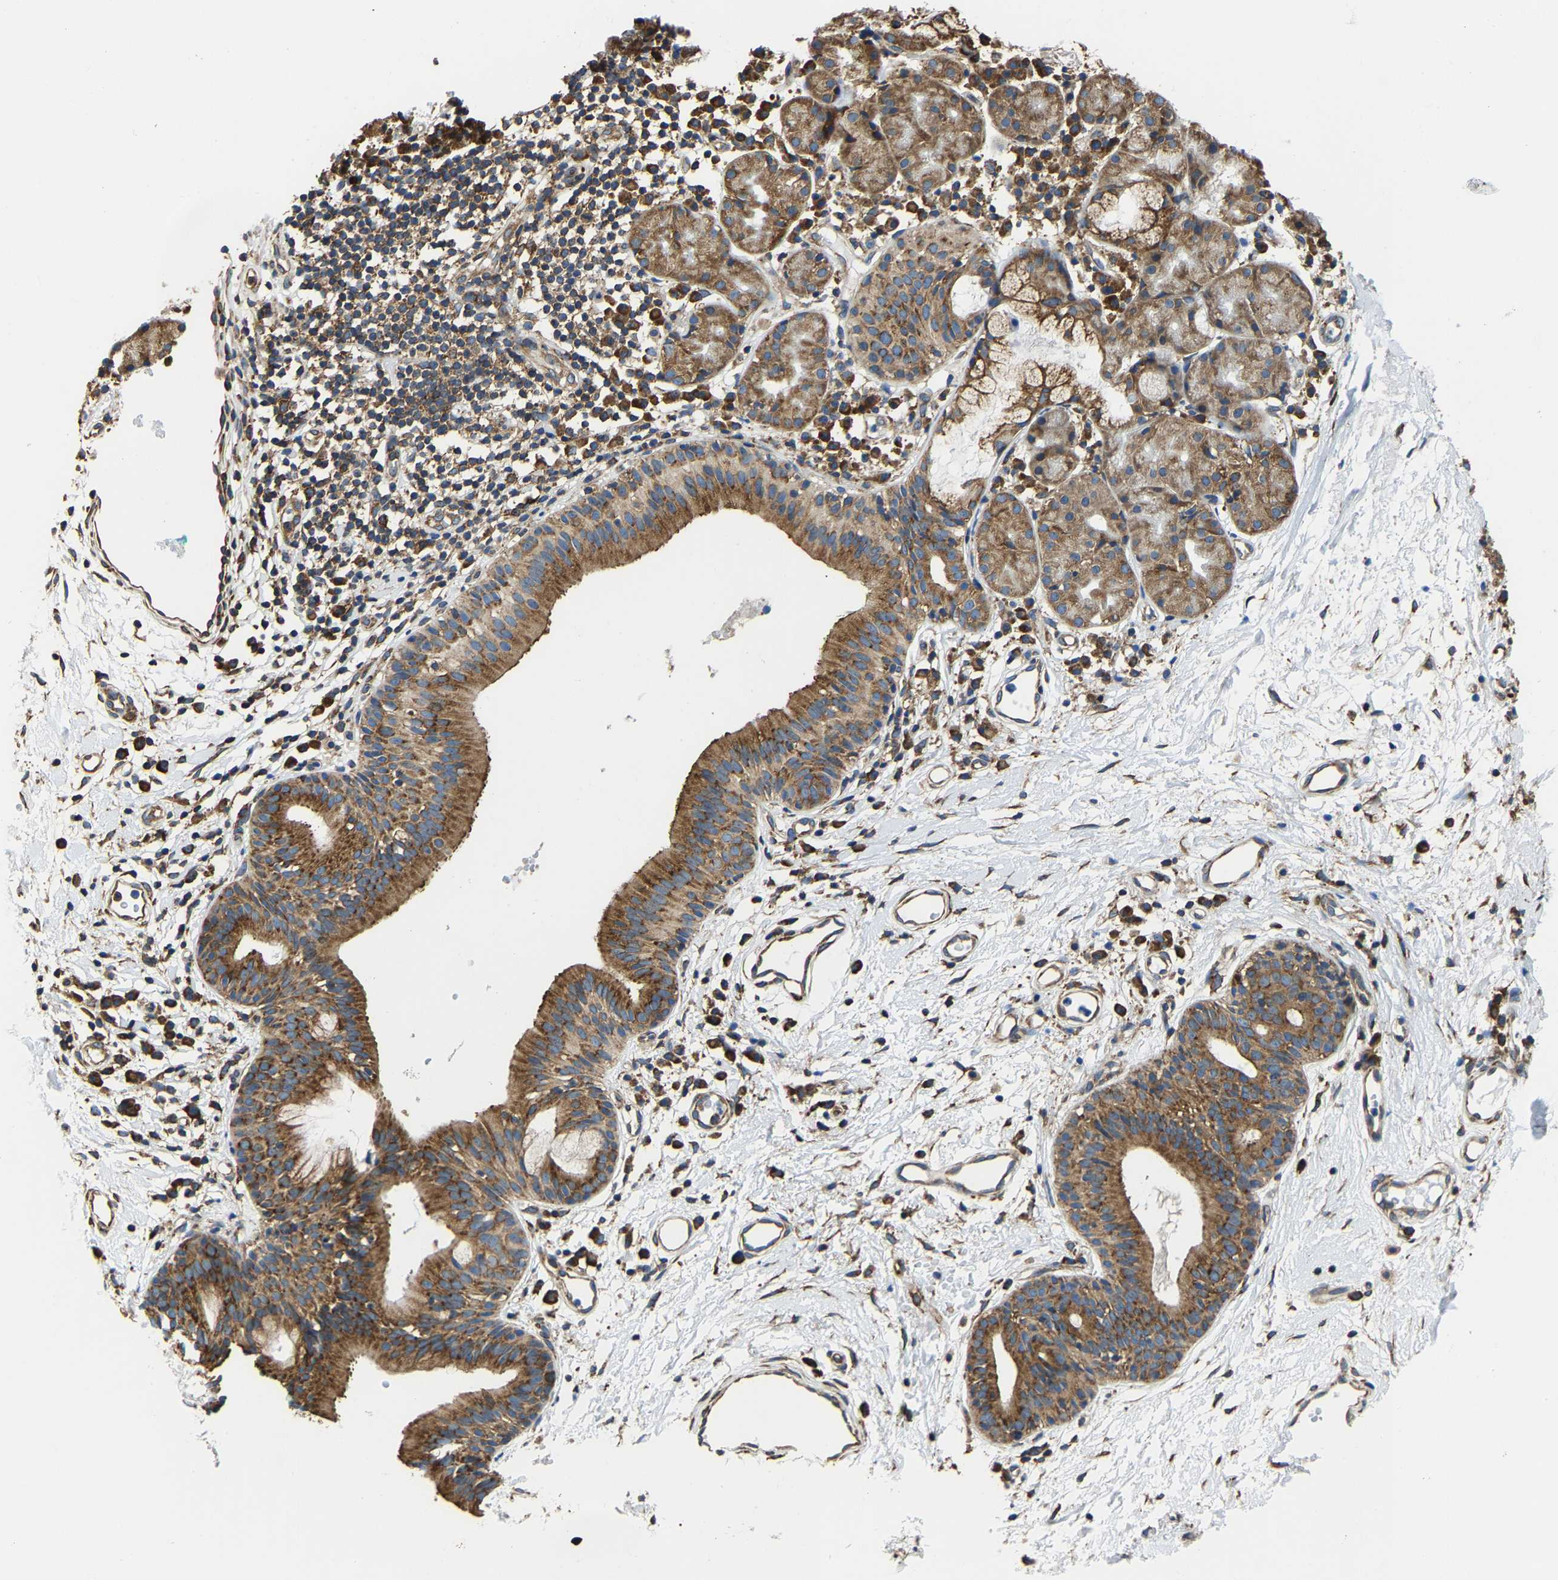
{"staining": {"intensity": "strong", "quantity": ">75%", "location": "cytoplasmic/membranous"}, "tissue": "nasopharynx", "cell_type": "Respiratory epithelial cells", "image_type": "normal", "snomed": [{"axis": "morphology", "description": "Normal tissue, NOS"}, {"axis": "morphology", "description": "Basal cell carcinoma"}, {"axis": "topography", "description": "Cartilage tissue"}, {"axis": "topography", "description": "Nasopharynx"}, {"axis": "topography", "description": "Oral tissue"}], "caption": "Immunohistochemistry (IHC) photomicrograph of benign nasopharynx: nasopharynx stained using immunohistochemistry displays high levels of strong protein expression localized specifically in the cytoplasmic/membranous of respiratory epithelial cells, appearing as a cytoplasmic/membranous brown color.", "gene": "G3BP2", "patient": {"sex": "female", "age": 77}}